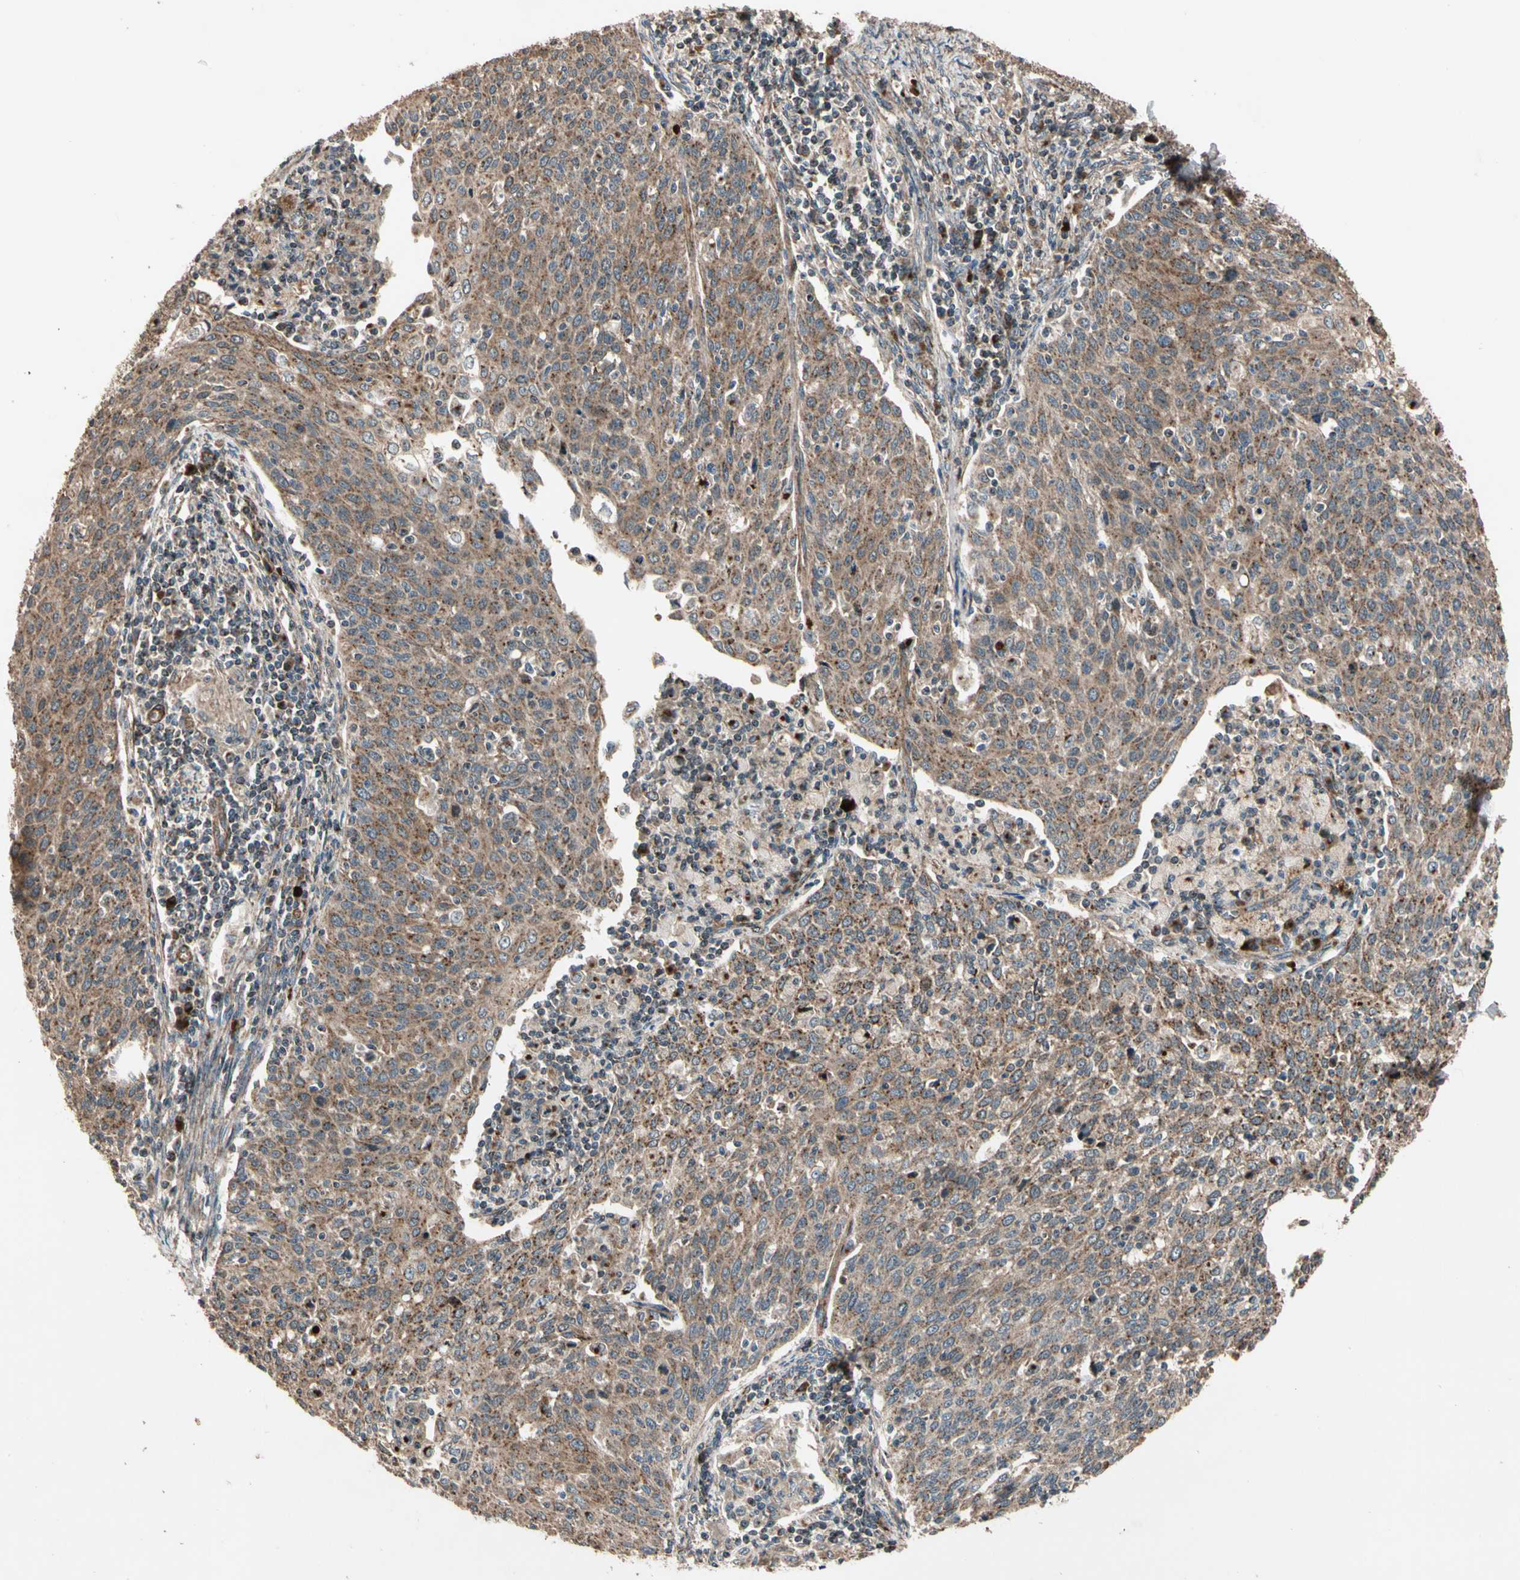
{"staining": {"intensity": "moderate", "quantity": ">75%", "location": "cytoplasmic/membranous"}, "tissue": "cervical cancer", "cell_type": "Tumor cells", "image_type": "cancer", "snomed": [{"axis": "morphology", "description": "Squamous cell carcinoma, NOS"}, {"axis": "topography", "description": "Cervix"}], "caption": "Squamous cell carcinoma (cervical) tissue displays moderate cytoplasmic/membranous expression in about >75% of tumor cells", "gene": "GCK", "patient": {"sex": "female", "age": 38}}